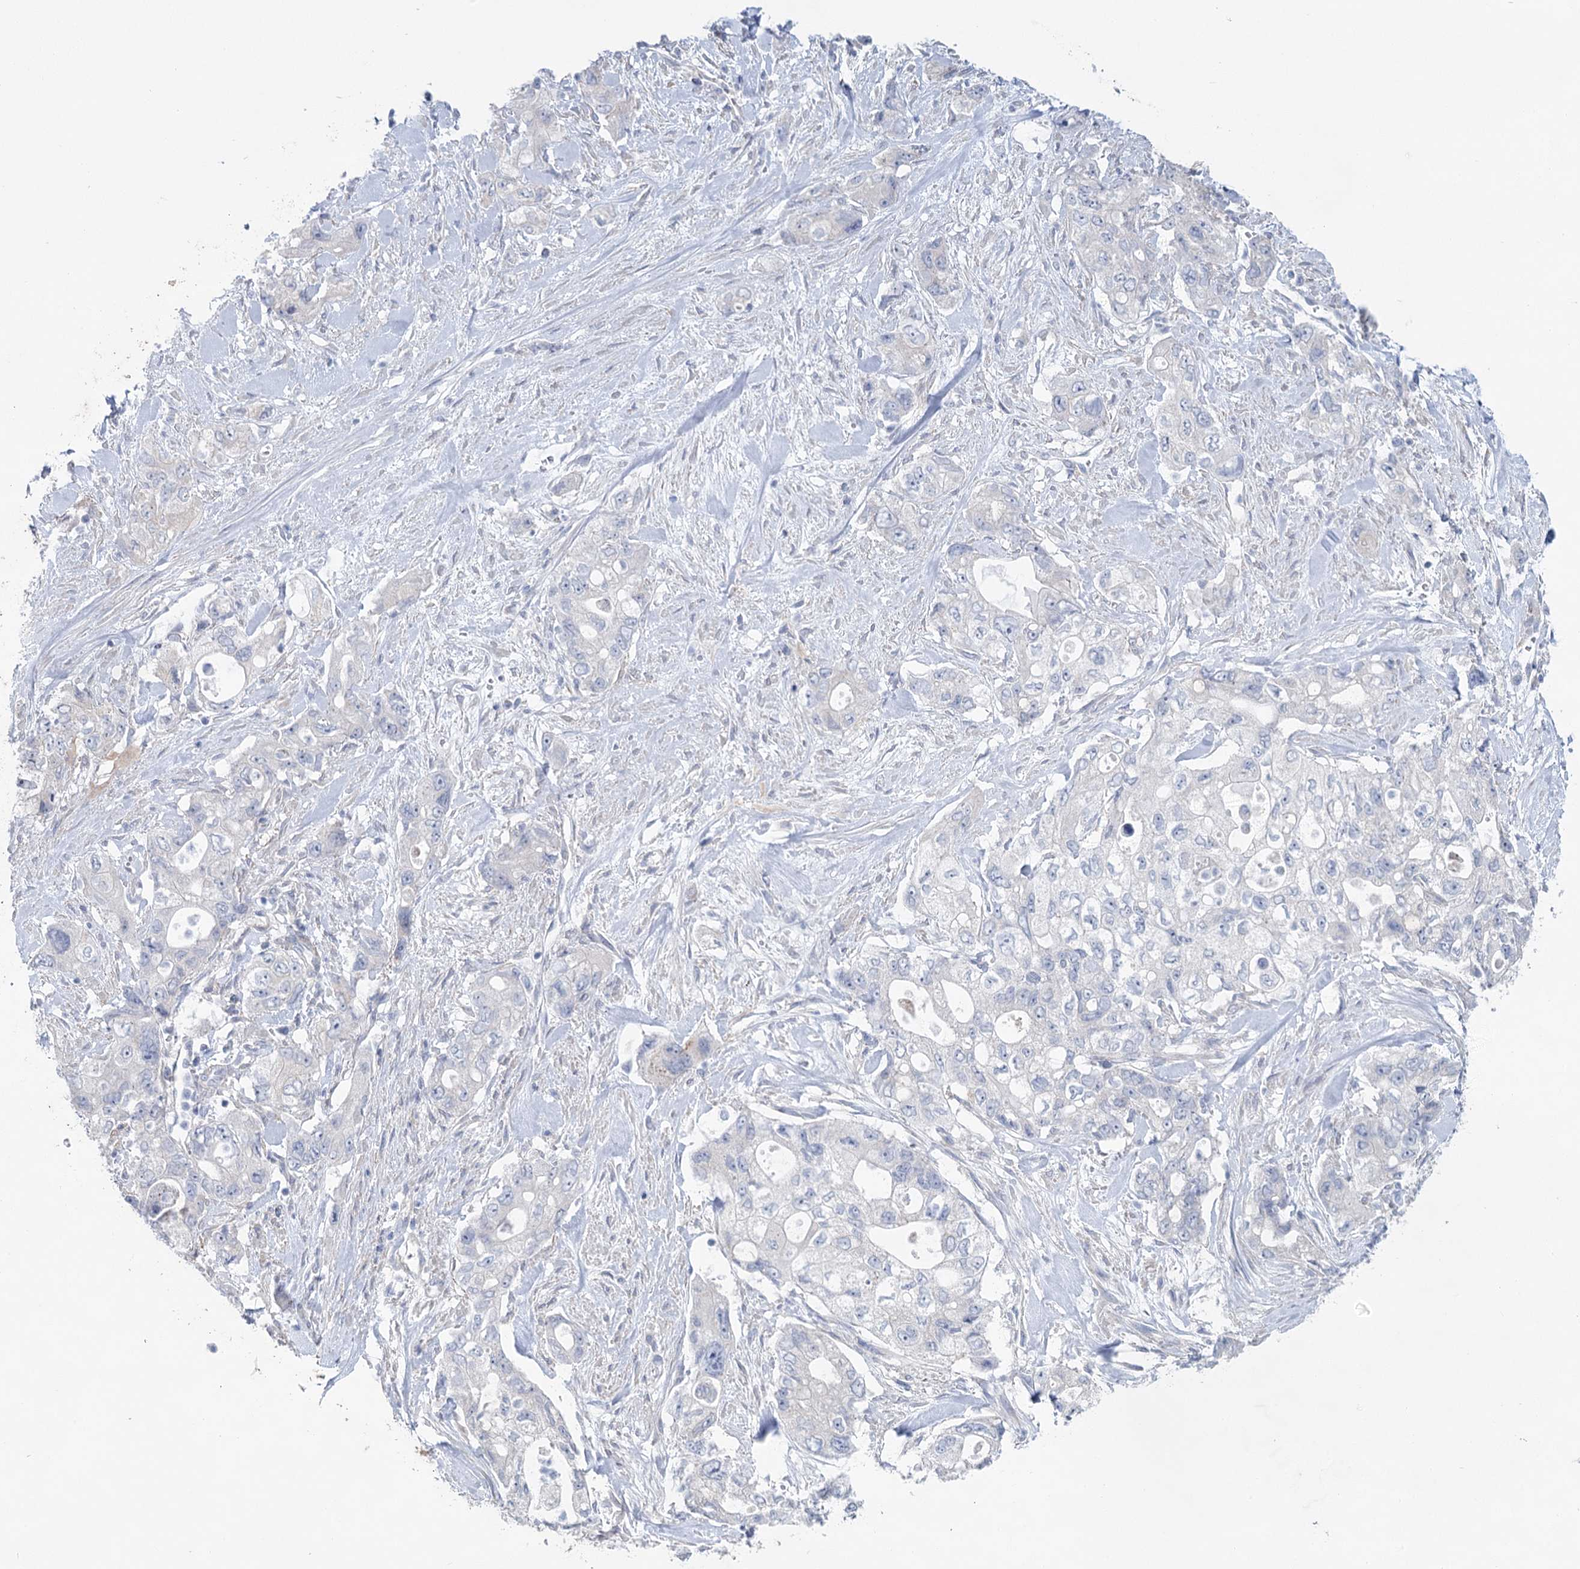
{"staining": {"intensity": "negative", "quantity": "none", "location": "none"}, "tissue": "pancreatic cancer", "cell_type": "Tumor cells", "image_type": "cancer", "snomed": [{"axis": "morphology", "description": "Adenocarcinoma, NOS"}, {"axis": "topography", "description": "Pancreas"}], "caption": "Immunohistochemical staining of human adenocarcinoma (pancreatic) shows no significant positivity in tumor cells. (DAB (3,3'-diaminobenzidine) immunohistochemistry (IHC), high magnification).", "gene": "CCDC88A", "patient": {"sex": "female", "age": 73}}